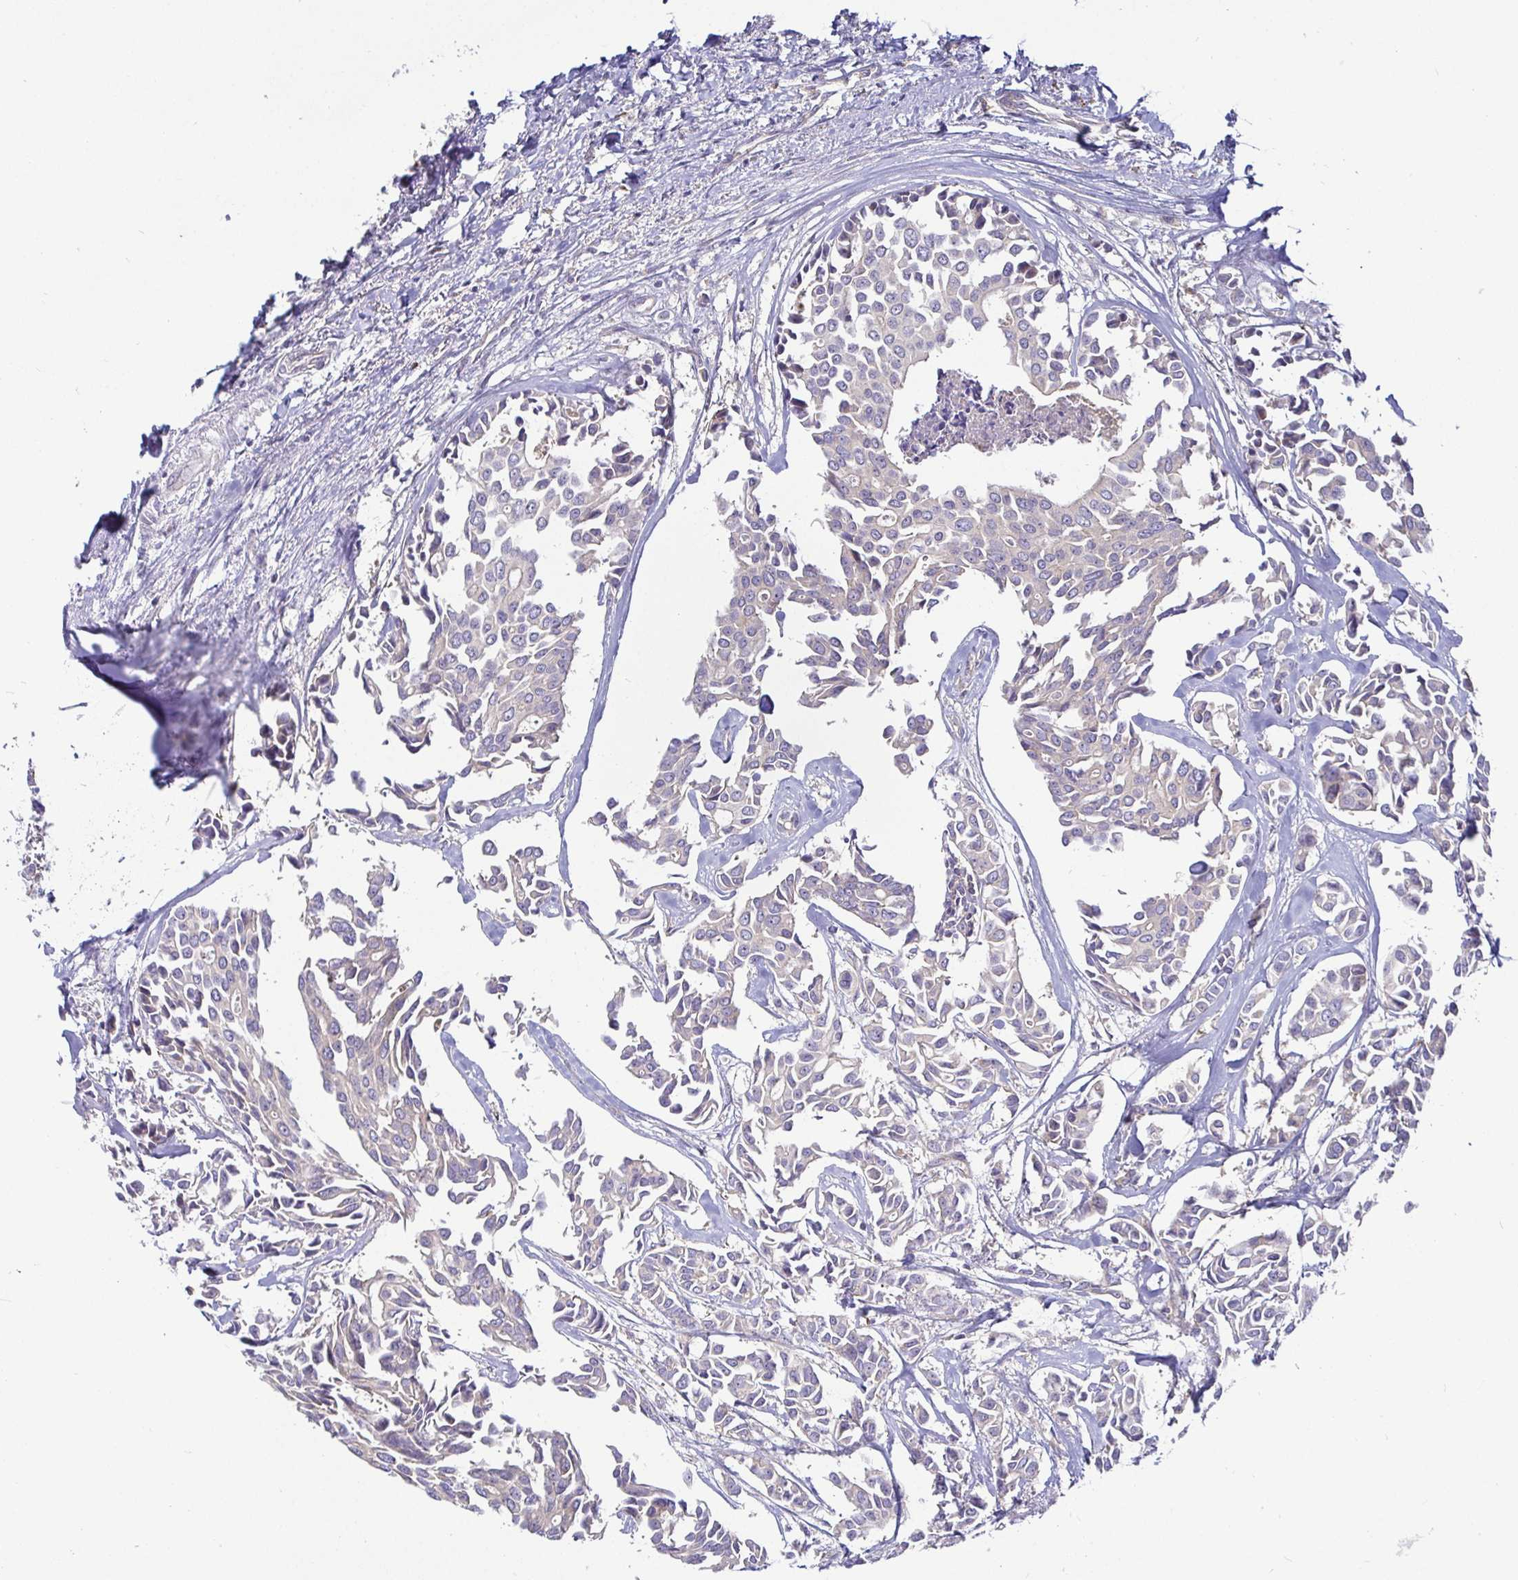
{"staining": {"intensity": "negative", "quantity": "none", "location": "none"}, "tissue": "breast cancer", "cell_type": "Tumor cells", "image_type": "cancer", "snomed": [{"axis": "morphology", "description": "Duct carcinoma"}, {"axis": "topography", "description": "Breast"}], "caption": "Tumor cells show no significant protein staining in invasive ductal carcinoma (breast).", "gene": "SNX8", "patient": {"sex": "female", "age": 54}}